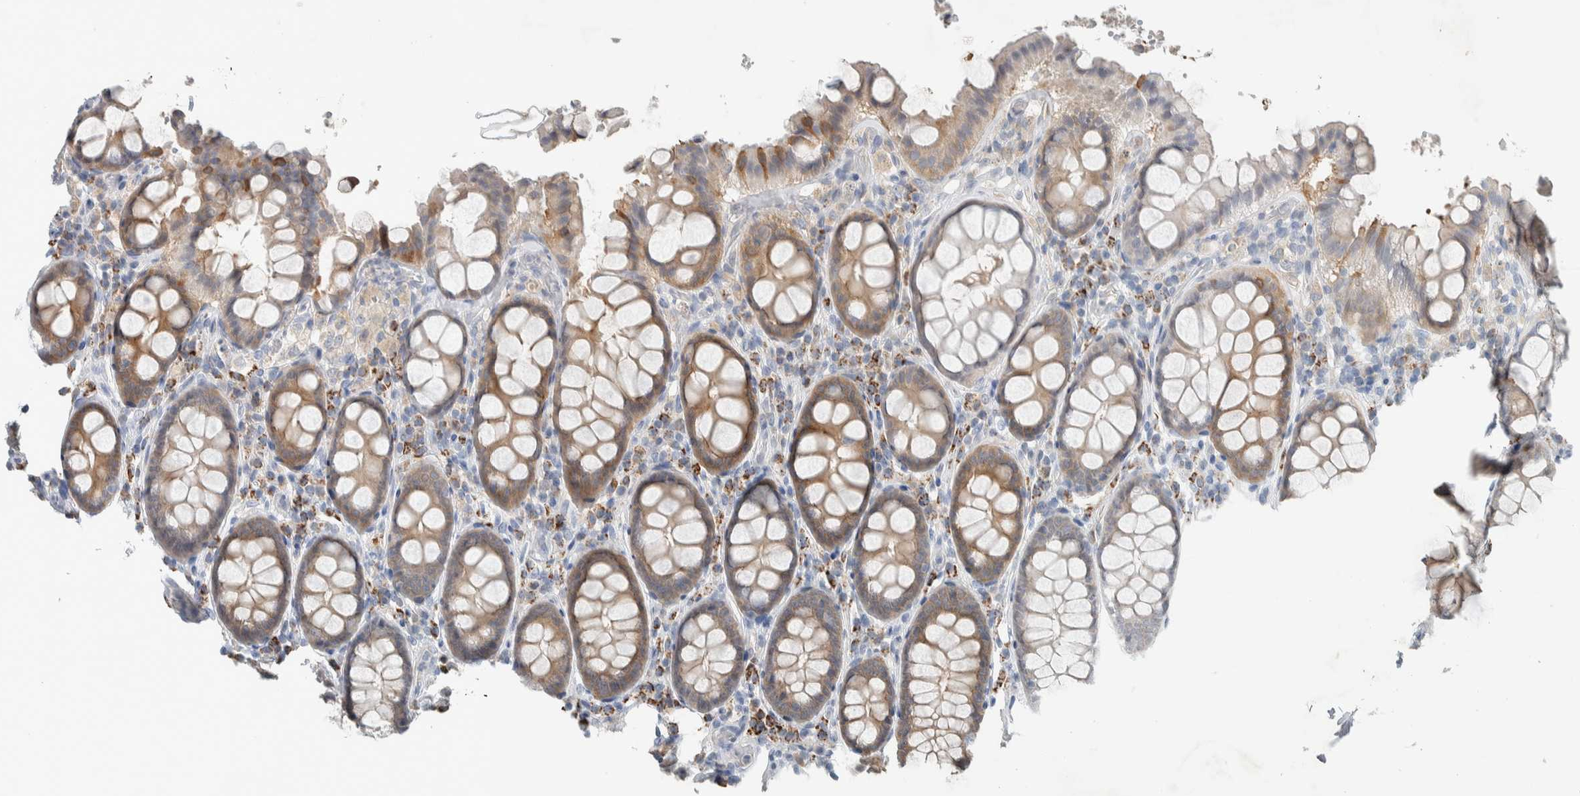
{"staining": {"intensity": "weak", "quantity": ">75%", "location": "cytoplasmic/membranous"}, "tissue": "colon", "cell_type": "Endothelial cells", "image_type": "normal", "snomed": [{"axis": "morphology", "description": "Normal tissue, NOS"}, {"axis": "topography", "description": "Colon"}, {"axis": "topography", "description": "Peripheral nerve tissue"}], "caption": "Endothelial cells reveal low levels of weak cytoplasmic/membranous staining in approximately >75% of cells in normal colon.", "gene": "DEPTOR", "patient": {"sex": "female", "age": 61}}